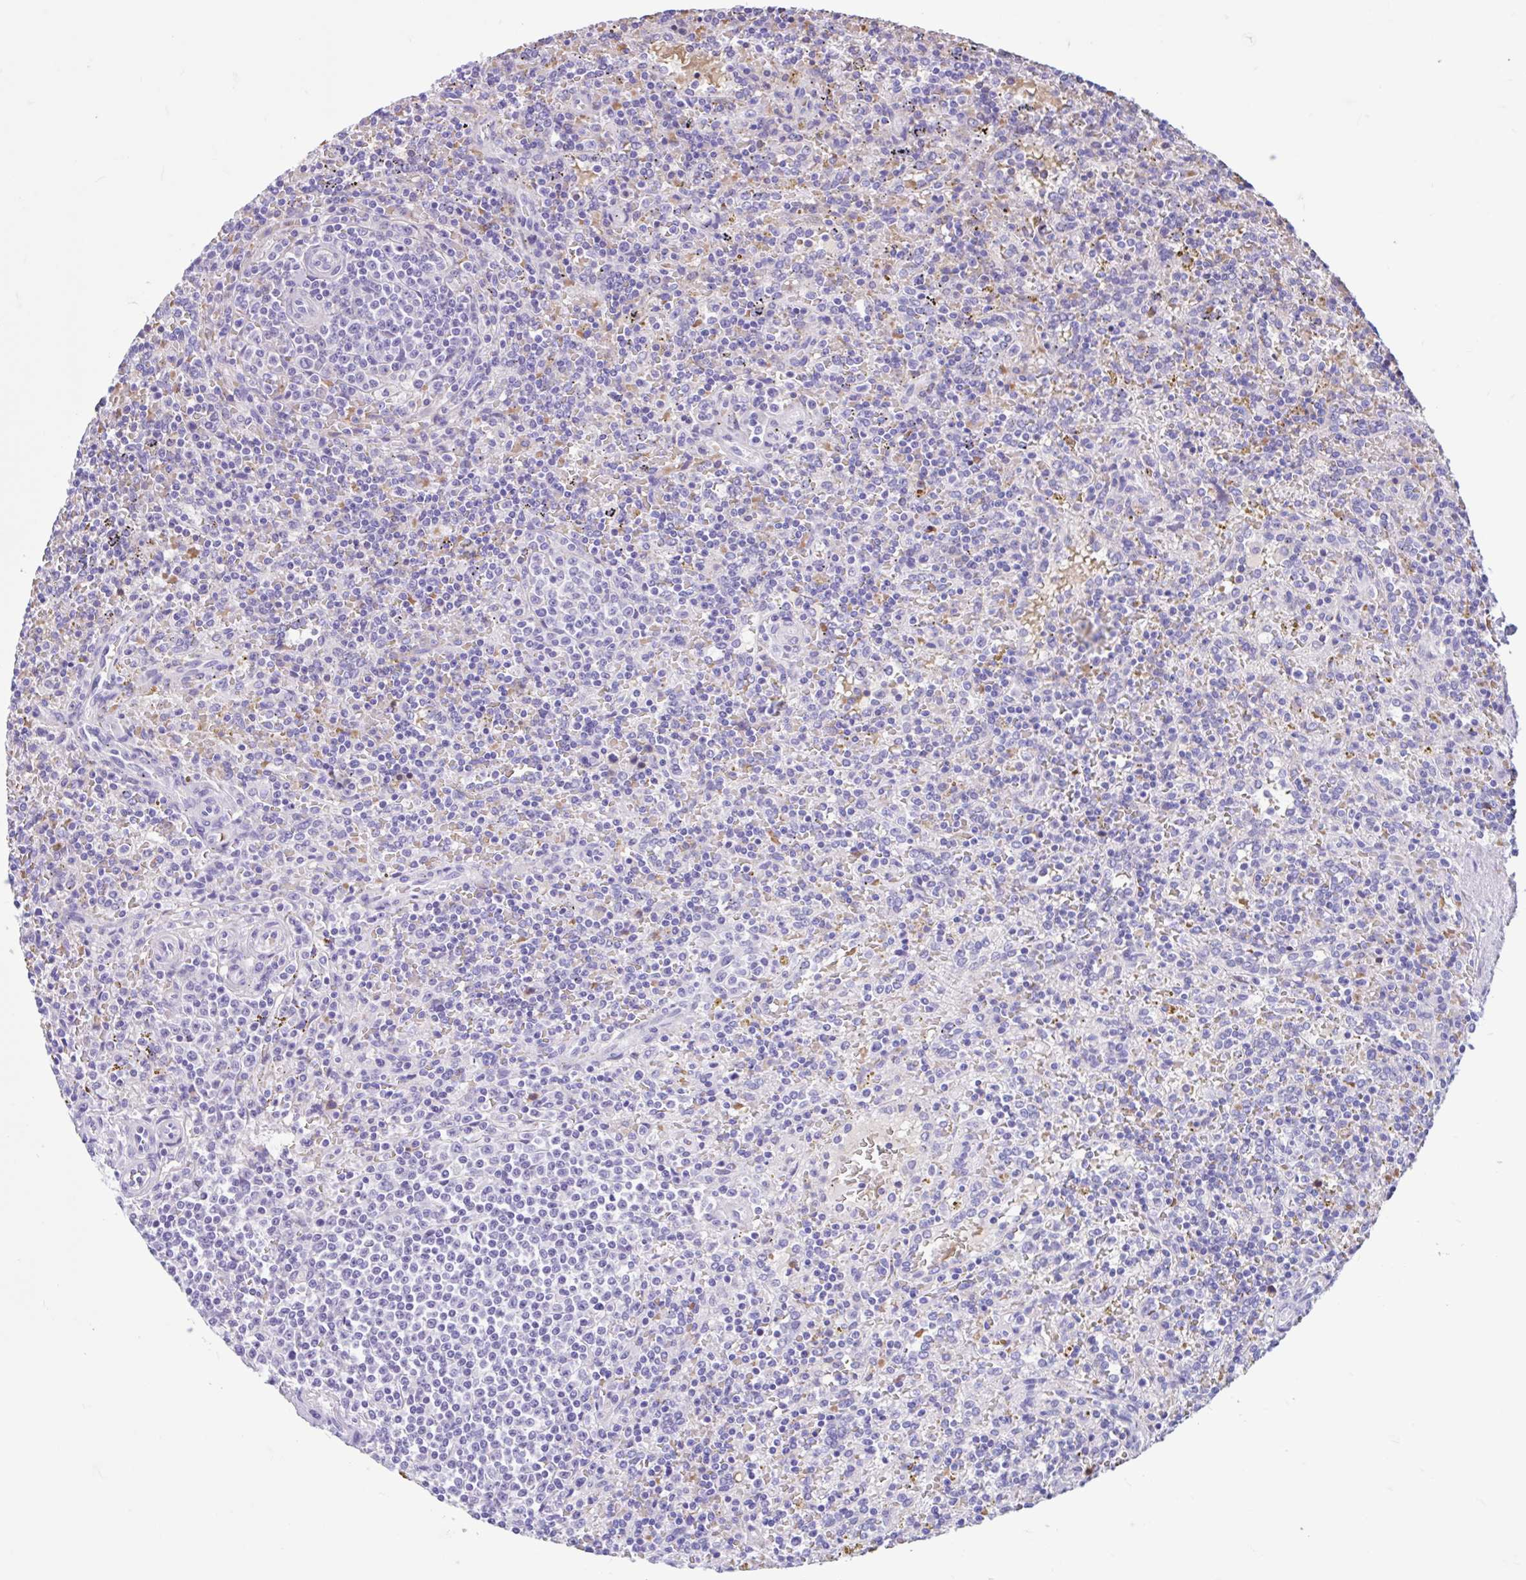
{"staining": {"intensity": "negative", "quantity": "none", "location": "none"}, "tissue": "lymphoma", "cell_type": "Tumor cells", "image_type": "cancer", "snomed": [{"axis": "morphology", "description": "Malignant lymphoma, non-Hodgkin's type, Low grade"}, {"axis": "topography", "description": "Spleen"}], "caption": "Immunohistochemistry (IHC) photomicrograph of neoplastic tissue: human low-grade malignant lymphoma, non-Hodgkin's type stained with DAB exhibits no significant protein staining in tumor cells.", "gene": "TMEM79", "patient": {"sex": "male", "age": 67}}